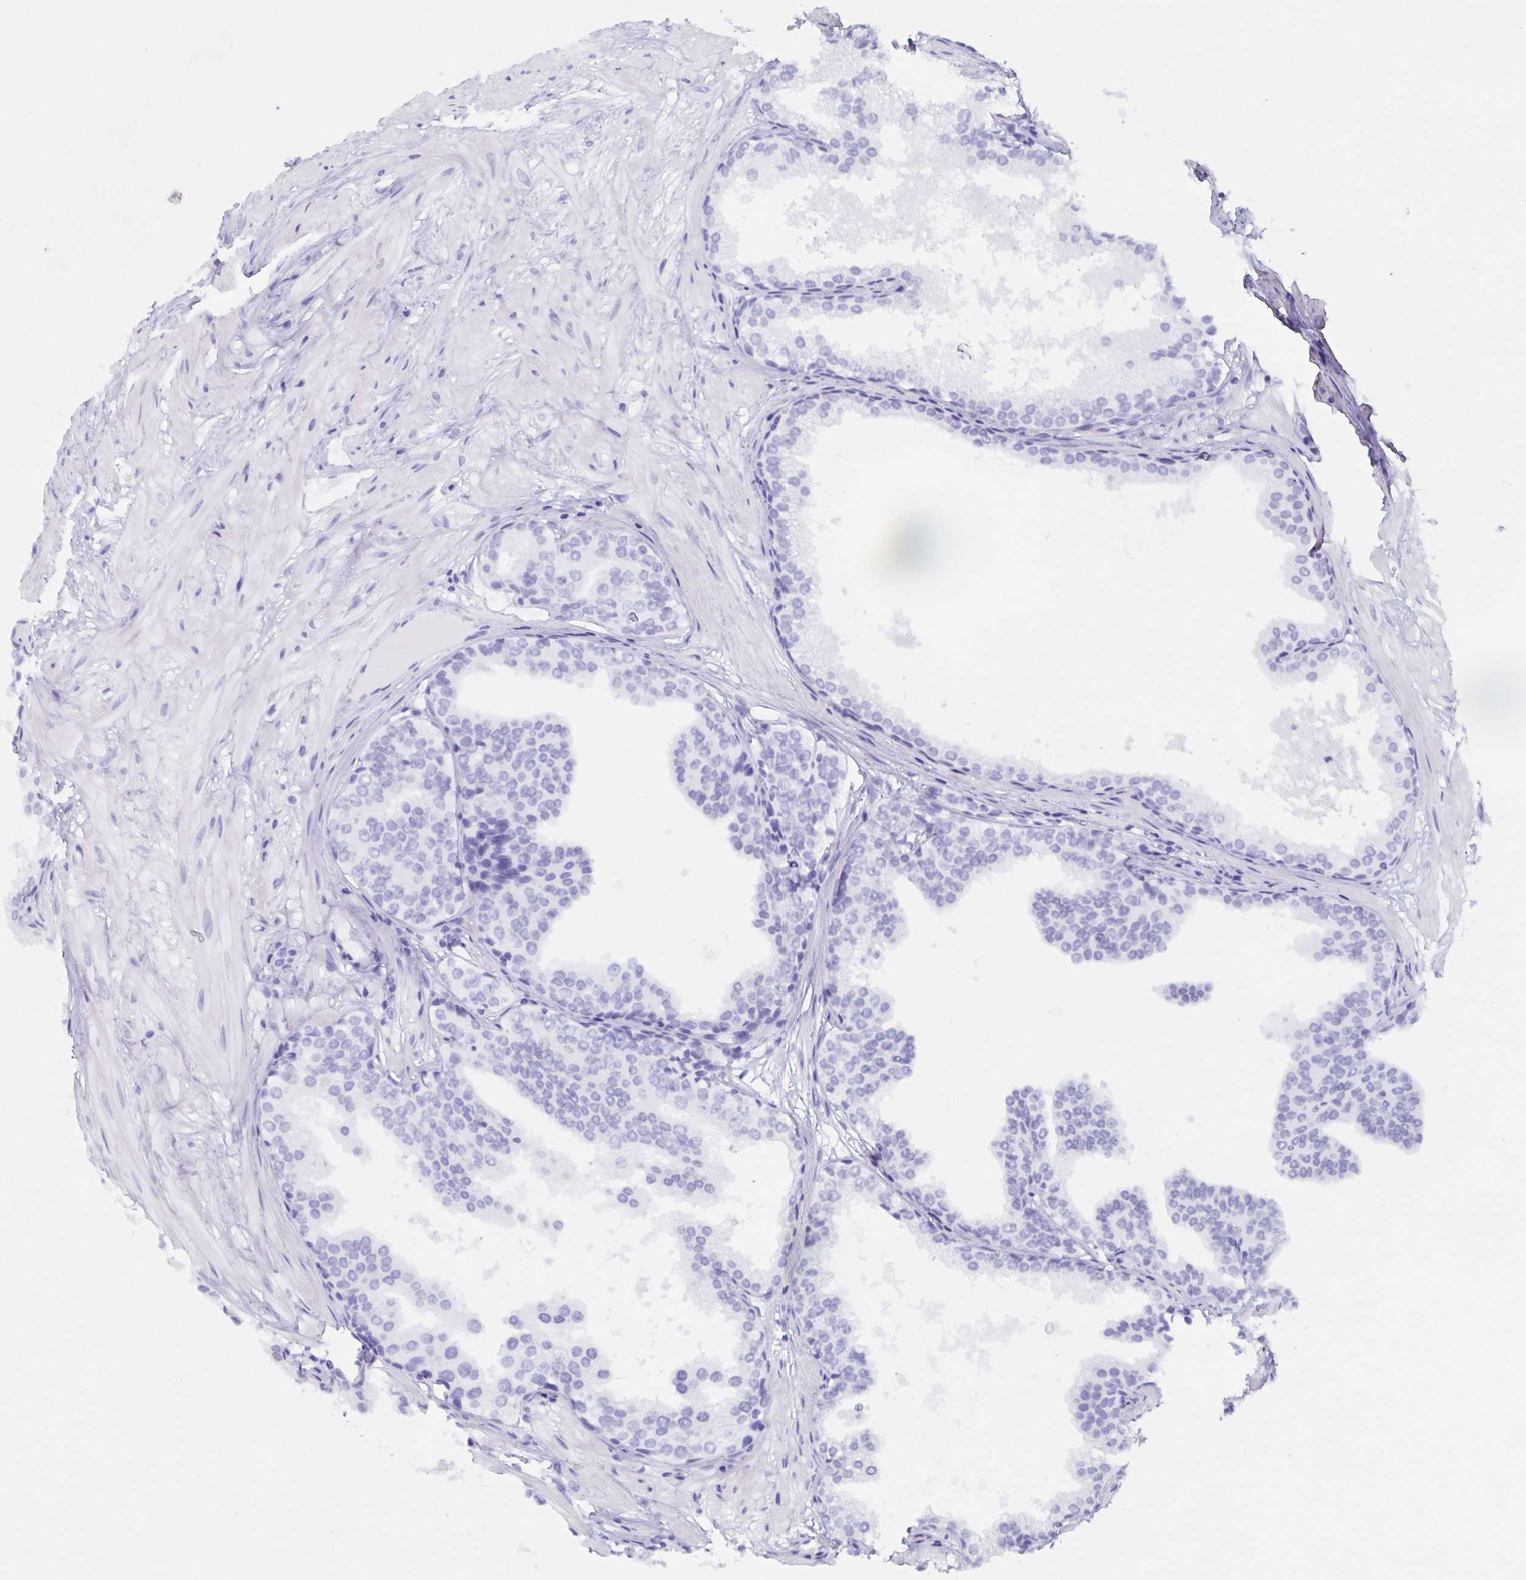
{"staining": {"intensity": "negative", "quantity": "none", "location": "none"}, "tissue": "prostate", "cell_type": "Glandular cells", "image_type": "normal", "snomed": [{"axis": "morphology", "description": "Normal tissue, NOS"}, {"axis": "topography", "description": "Prostate"}], "caption": "Prostate stained for a protein using immunohistochemistry (IHC) reveals no expression glandular cells.", "gene": "POU2F3", "patient": {"sex": "male", "age": 37}}